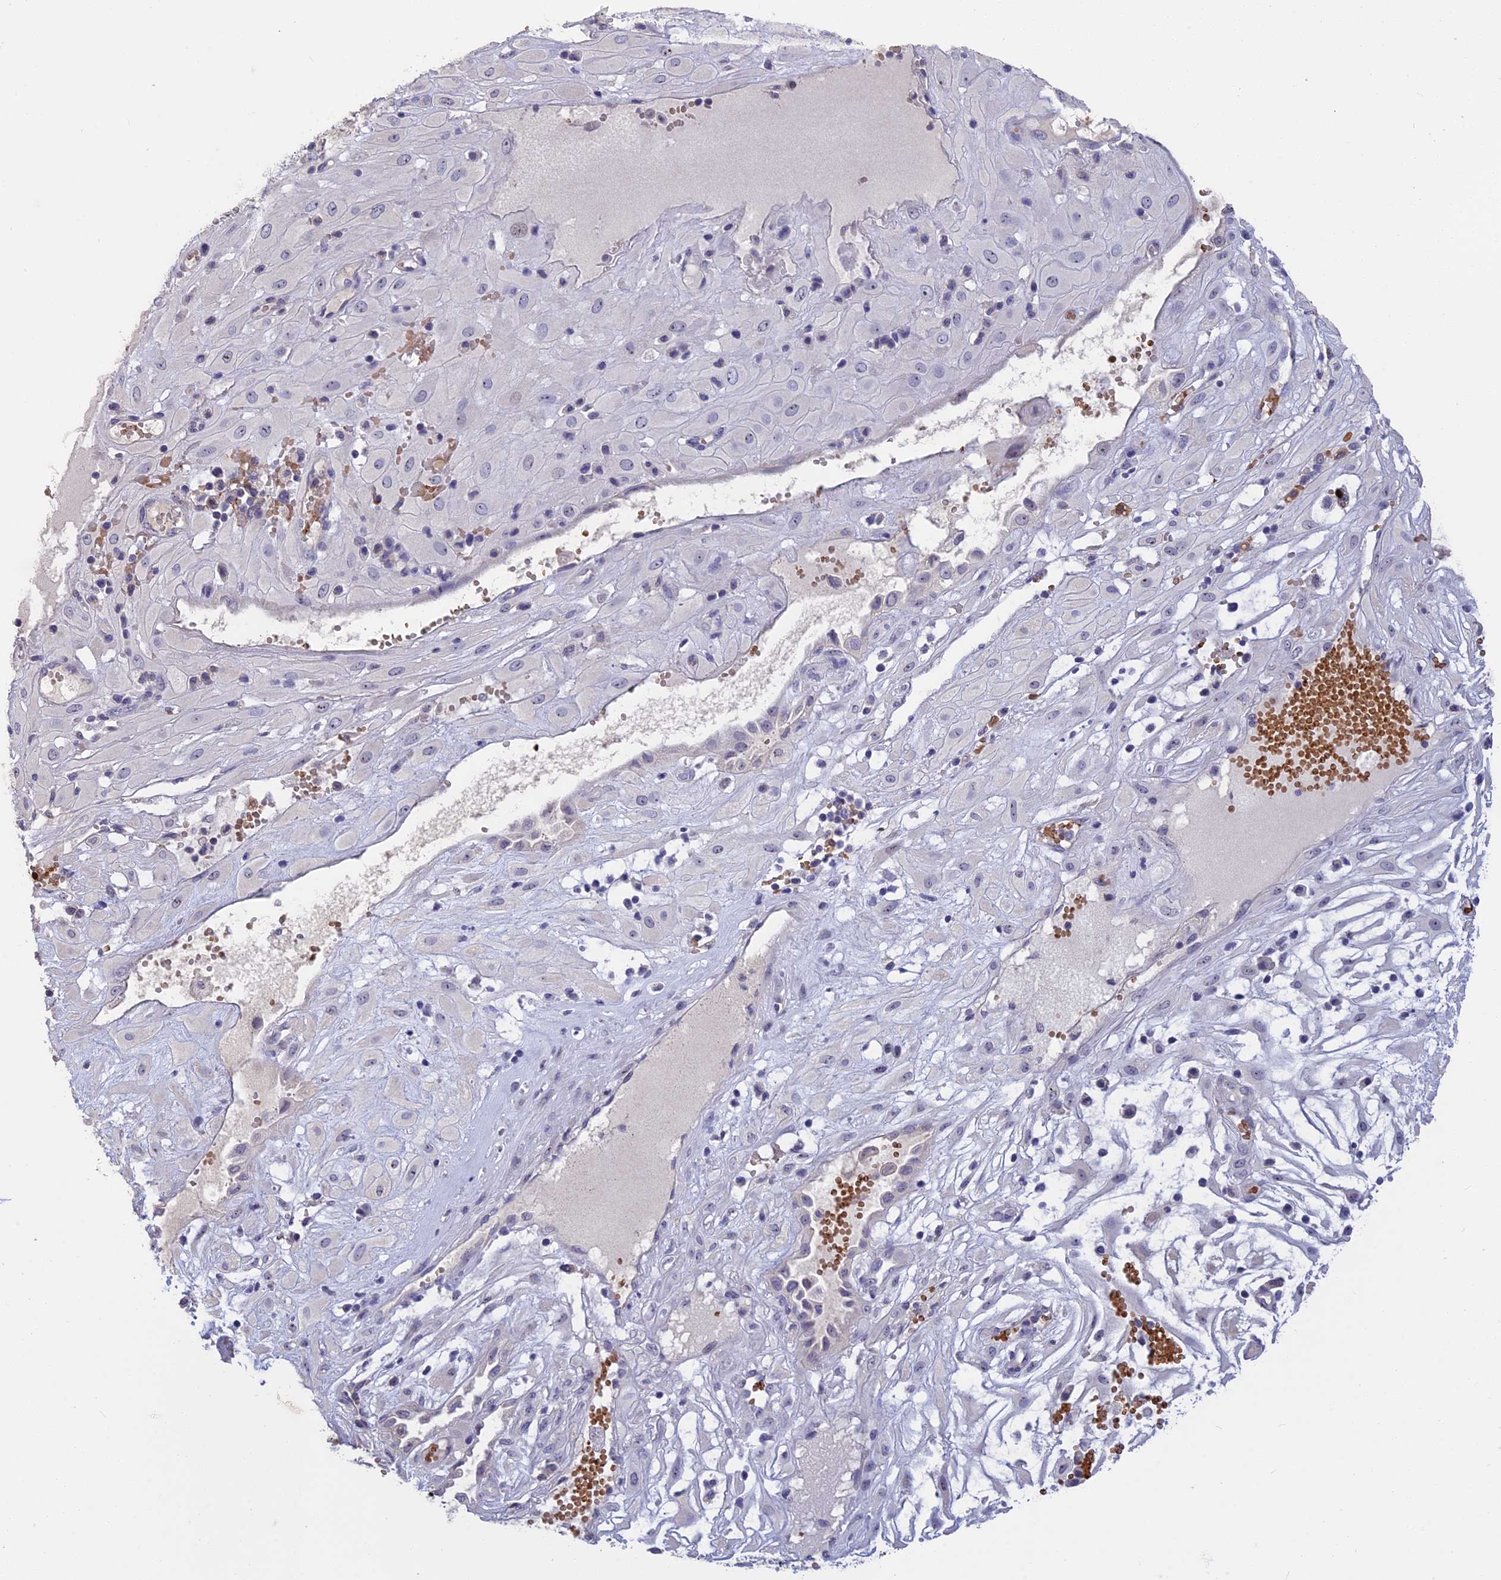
{"staining": {"intensity": "negative", "quantity": "none", "location": "none"}, "tissue": "cervical cancer", "cell_type": "Tumor cells", "image_type": "cancer", "snomed": [{"axis": "morphology", "description": "Squamous cell carcinoma, NOS"}, {"axis": "topography", "description": "Cervix"}], "caption": "A micrograph of cervical cancer (squamous cell carcinoma) stained for a protein demonstrates no brown staining in tumor cells. (Immunohistochemistry, brightfield microscopy, high magnification).", "gene": "KNOP1", "patient": {"sex": "female", "age": 36}}